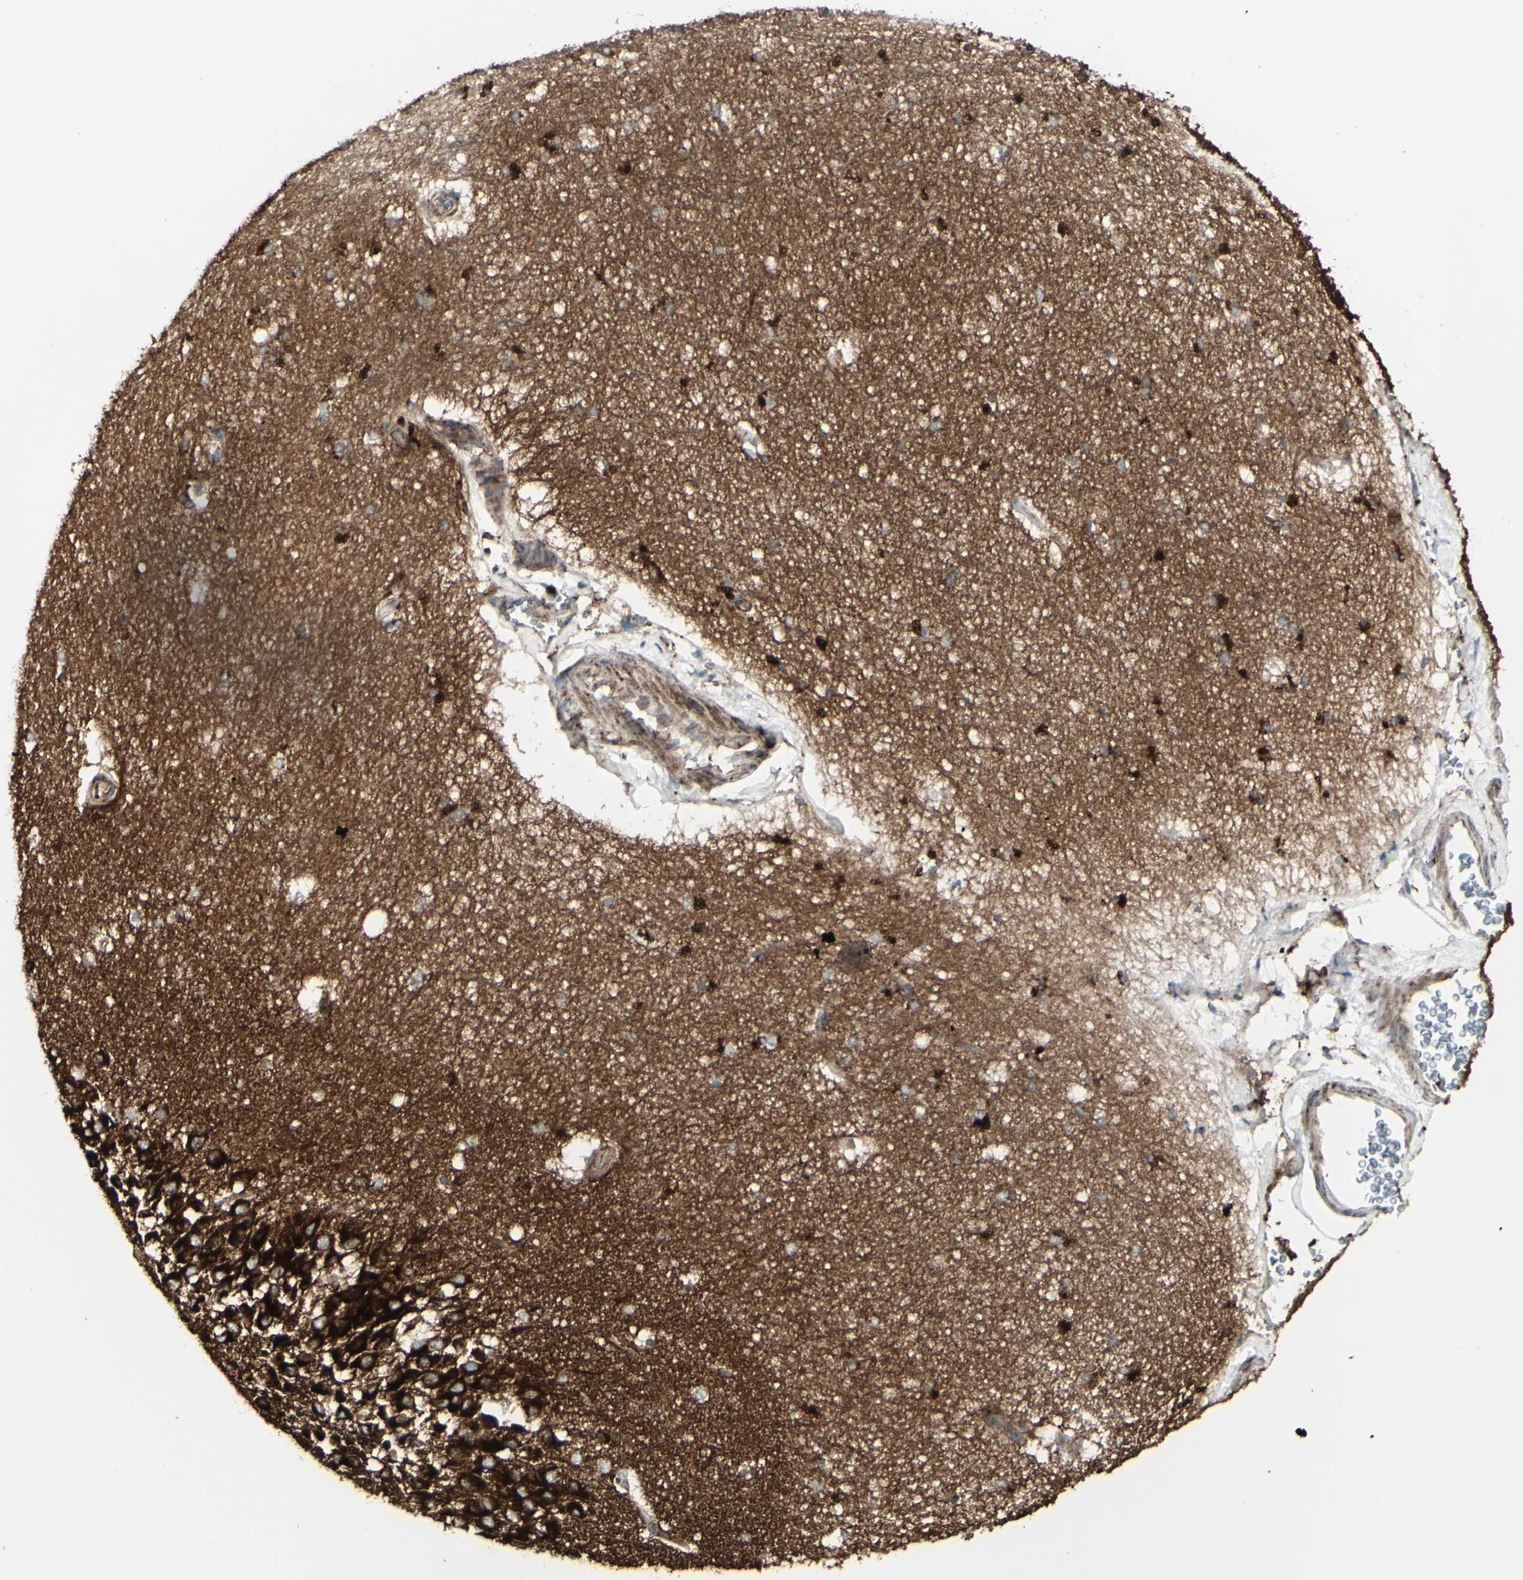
{"staining": {"intensity": "weak", "quantity": ">75%", "location": "cytoplasmic/membranous"}, "tissue": "hippocampus", "cell_type": "Glial cells", "image_type": "normal", "snomed": [{"axis": "morphology", "description": "Normal tissue, NOS"}, {"axis": "topography", "description": "Hippocampus"}], "caption": "Immunohistochemistry (IHC) of normal human hippocampus displays low levels of weak cytoplasmic/membranous positivity in about >75% of glial cells.", "gene": "NAPA", "patient": {"sex": "female", "age": 19}}